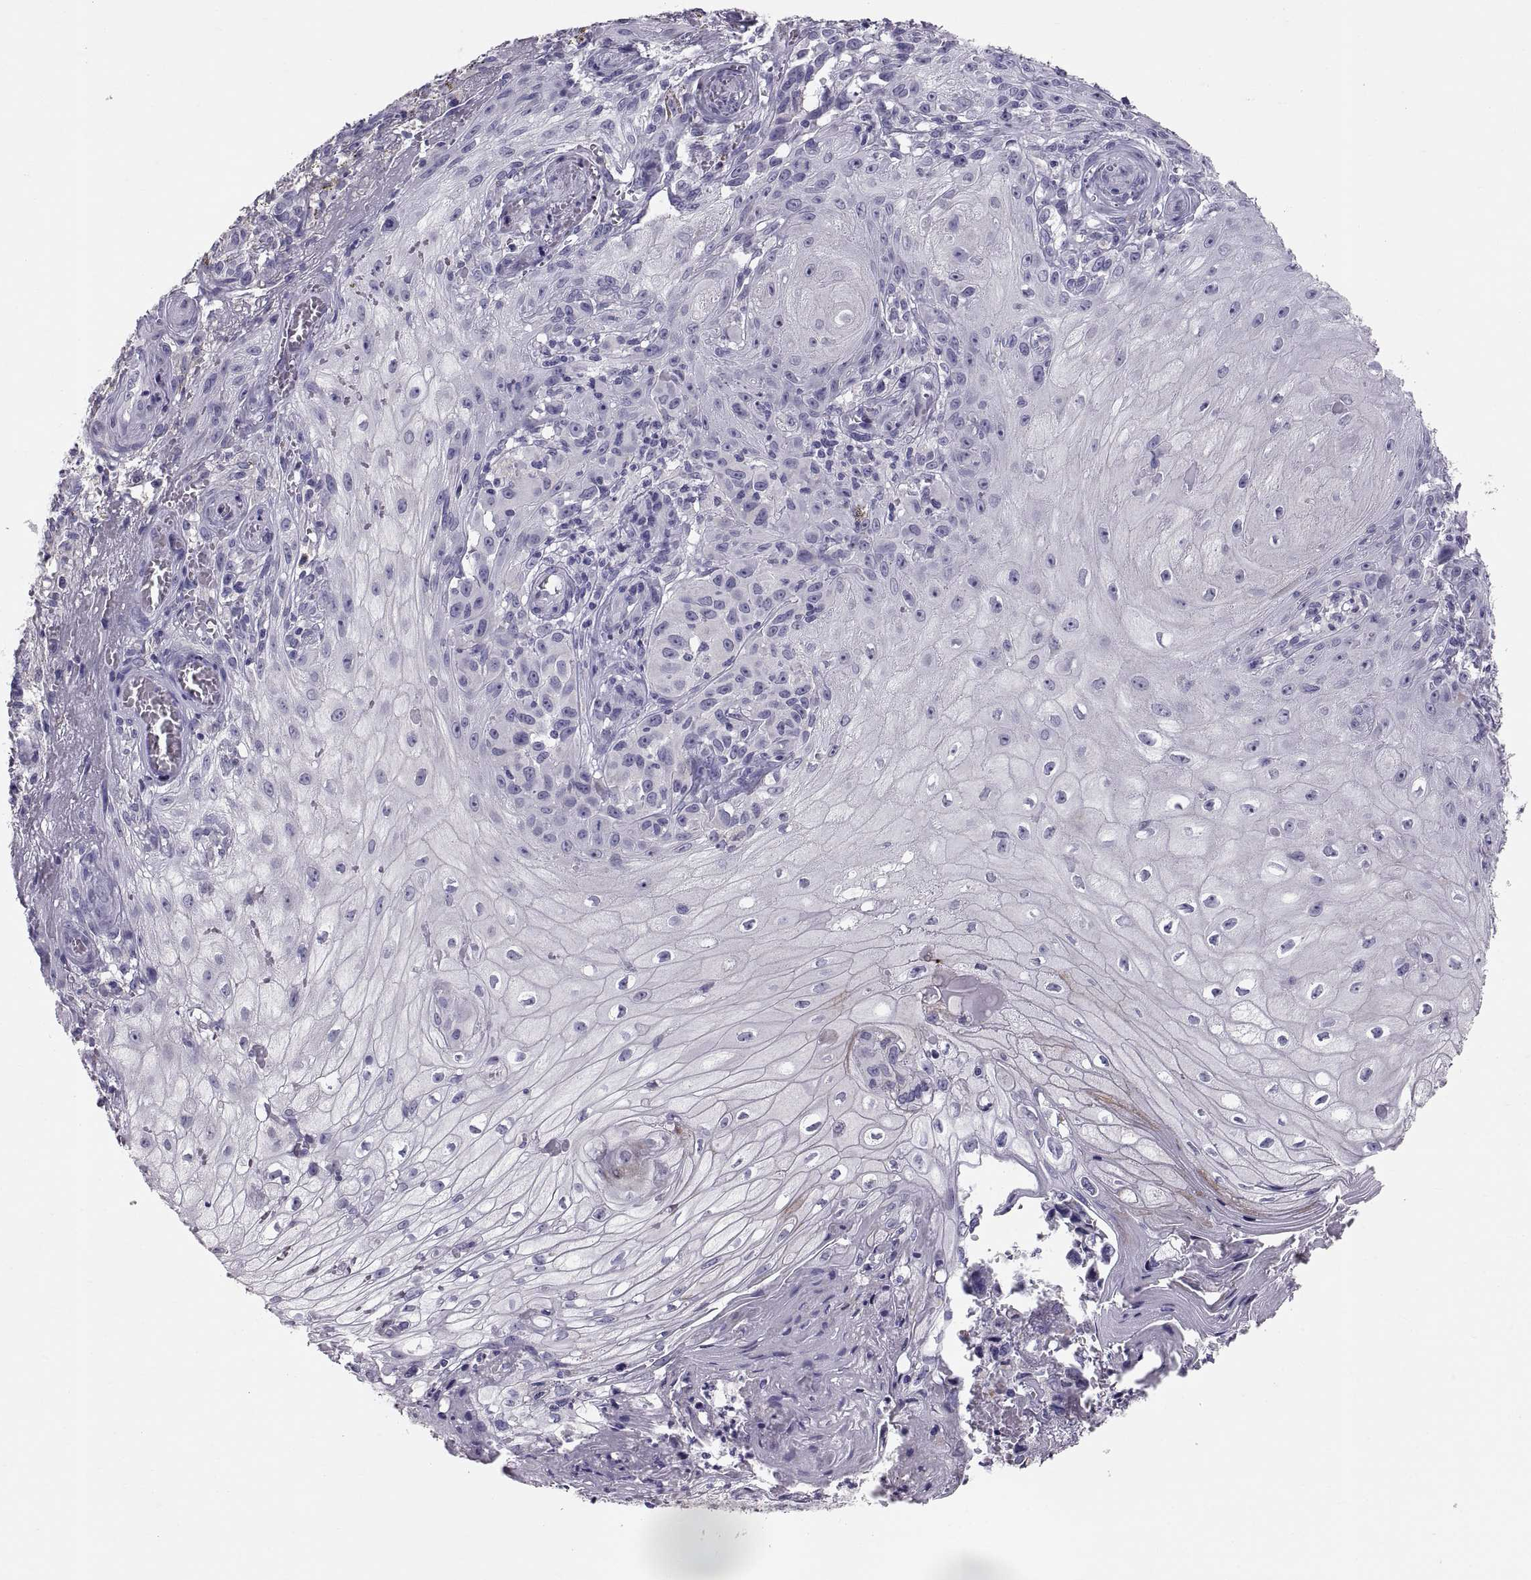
{"staining": {"intensity": "negative", "quantity": "none", "location": "none"}, "tissue": "melanoma", "cell_type": "Tumor cells", "image_type": "cancer", "snomed": [{"axis": "morphology", "description": "Malignant melanoma, NOS"}, {"axis": "topography", "description": "Skin"}], "caption": "A histopathology image of human melanoma is negative for staining in tumor cells.", "gene": "PTN", "patient": {"sex": "female", "age": 53}}